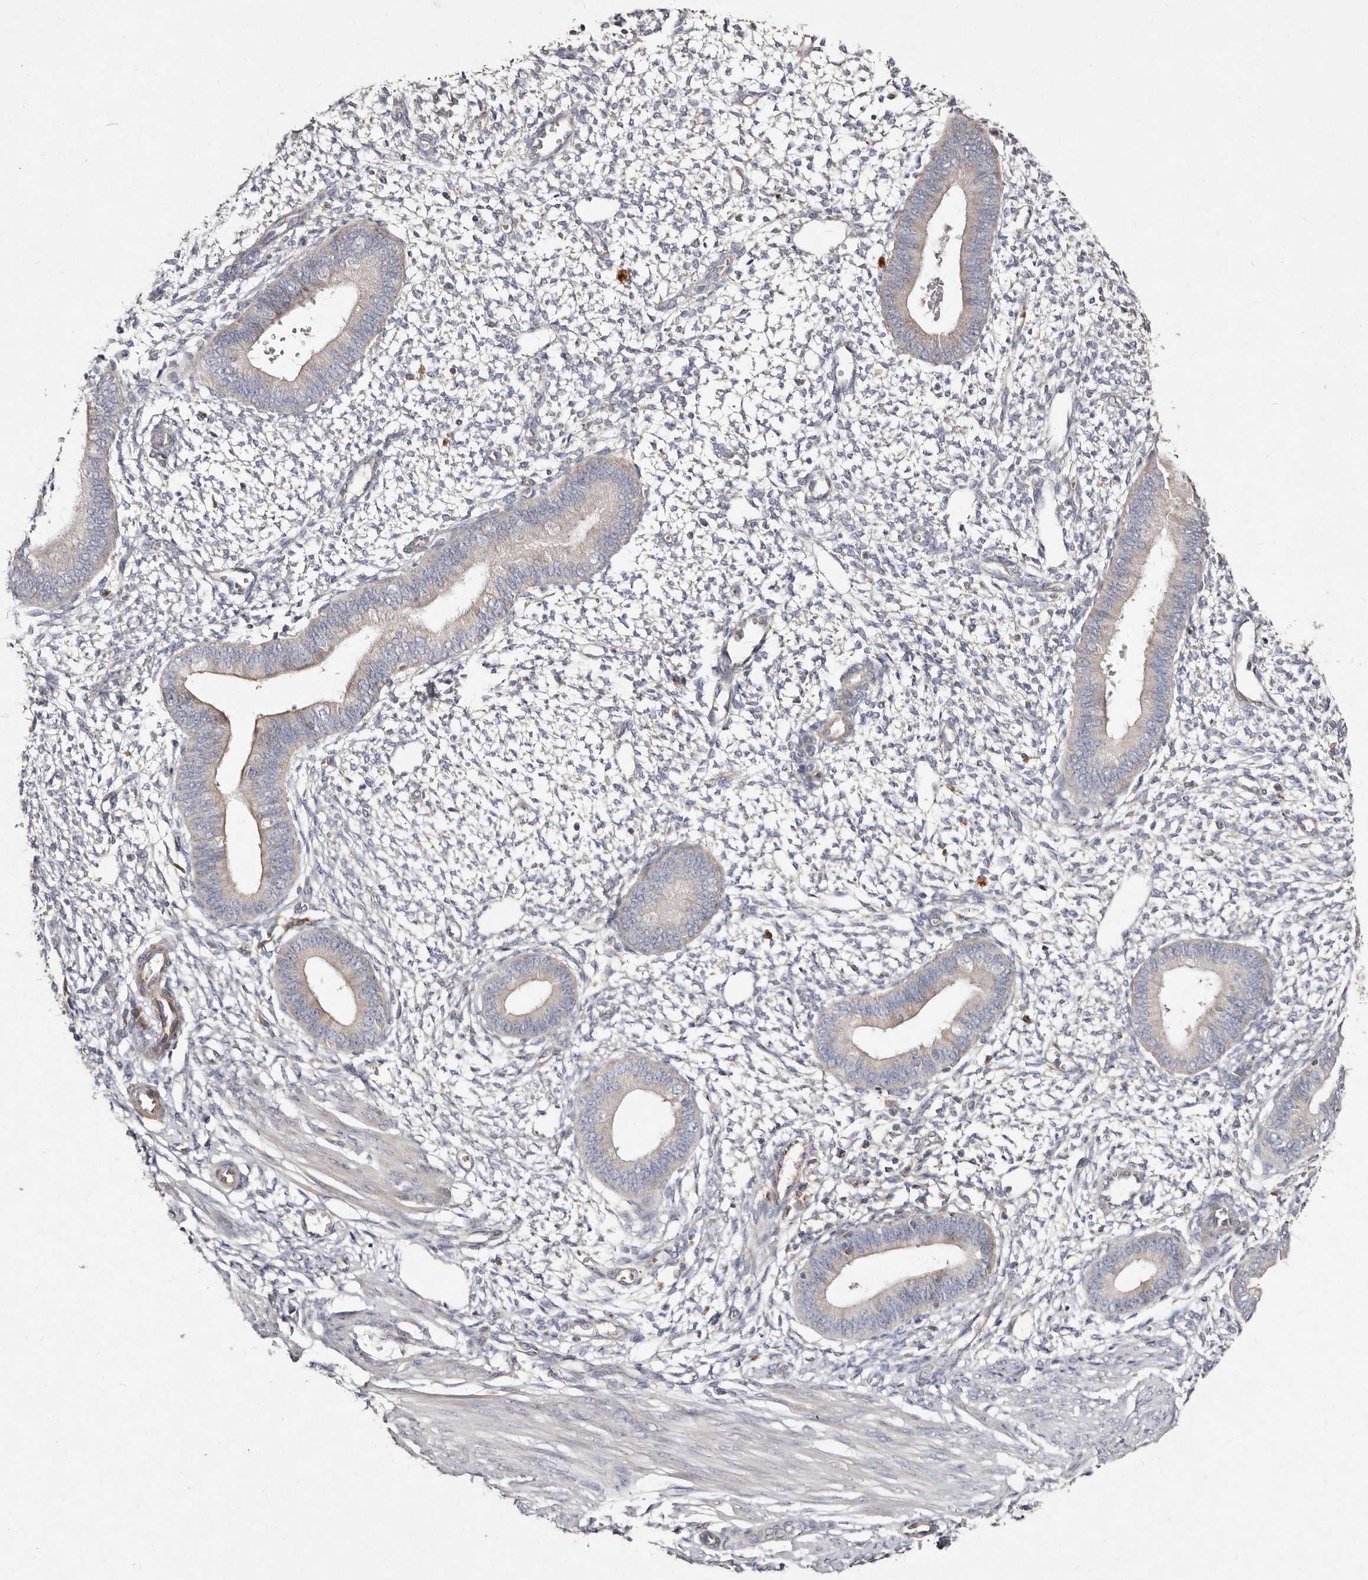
{"staining": {"intensity": "weak", "quantity": "<25%", "location": "cytoplasmic/membranous"}, "tissue": "endometrium", "cell_type": "Cells in endometrial stroma", "image_type": "normal", "snomed": [{"axis": "morphology", "description": "Normal tissue, NOS"}, {"axis": "topography", "description": "Endometrium"}], "caption": "This is a photomicrograph of immunohistochemistry staining of normal endometrium, which shows no expression in cells in endometrial stroma. The staining was performed using DAB to visualize the protein expression in brown, while the nuclei were stained in blue with hematoxylin (Magnification: 20x).", "gene": "SLC25A20", "patient": {"sex": "female", "age": 46}}